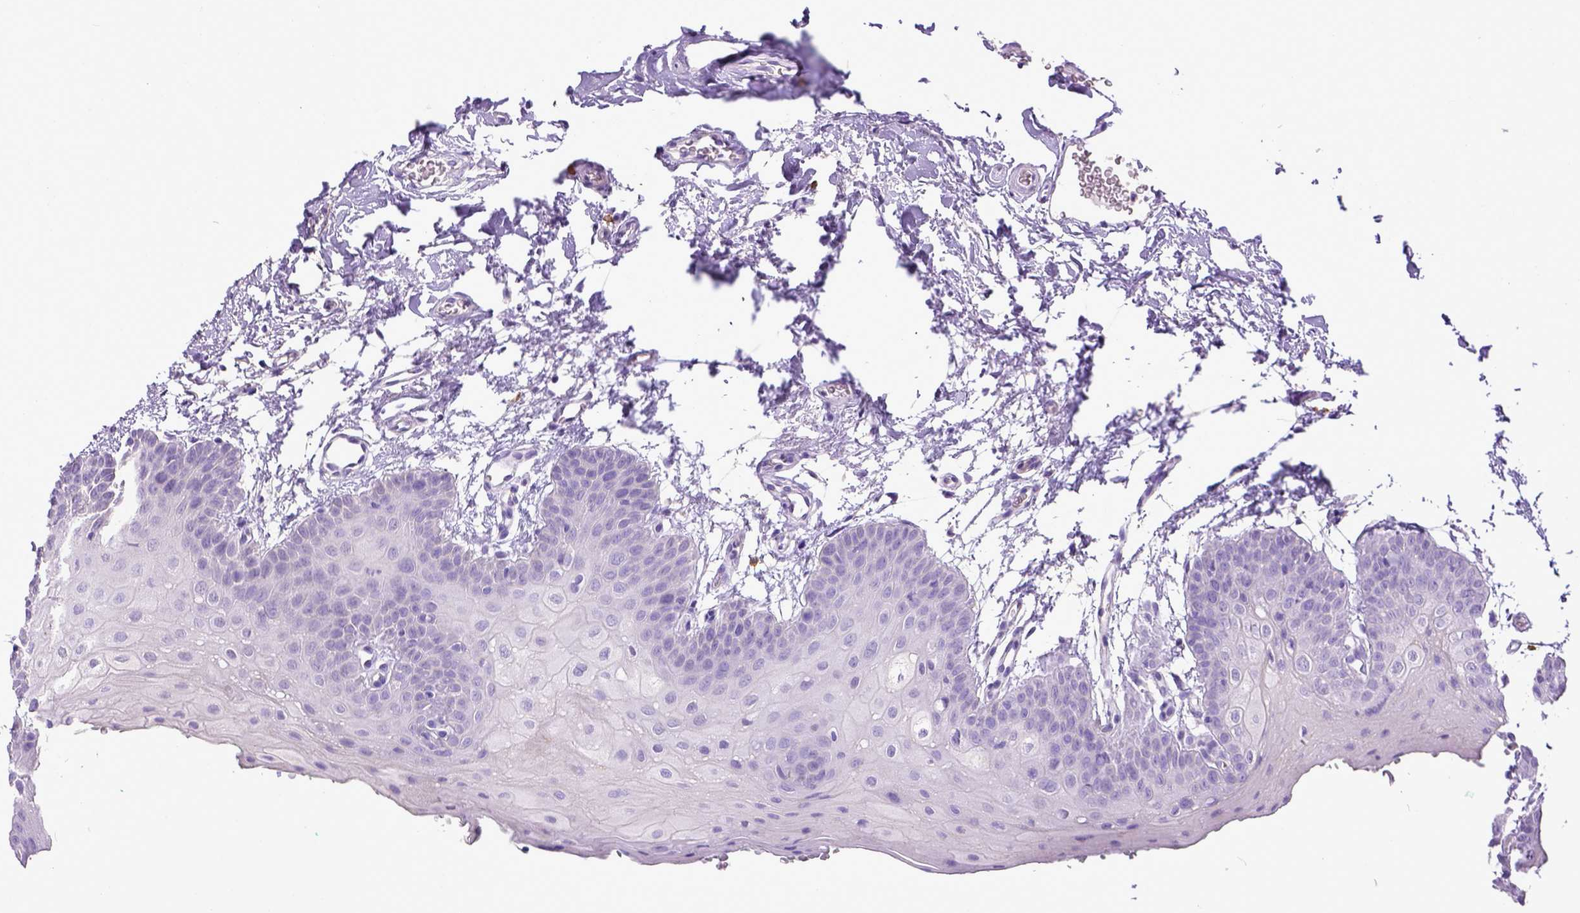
{"staining": {"intensity": "negative", "quantity": "none", "location": "none"}, "tissue": "oral mucosa", "cell_type": "Squamous epithelial cells", "image_type": "normal", "snomed": [{"axis": "morphology", "description": "Normal tissue, NOS"}, {"axis": "morphology", "description": "Squamous cell carcinoma, NOS"}, {"axis": "topography", "description": "Oral tissue"}, {"axis": "topography", "description": "Head-Neck"}], "caption": "High power microscopy photomicrograph of an immunohistochemistry (IHC) image of benign oral mucosa, revealing no significant positivity in squamous epithelial cells. (DAB (3,3'-diaminobenzidine) immunohistochemistry (IHC) visualized using brightfield microscopy, high magnification).", "gene": "KIT", "patient": {"sex": "female", "age": 50}}